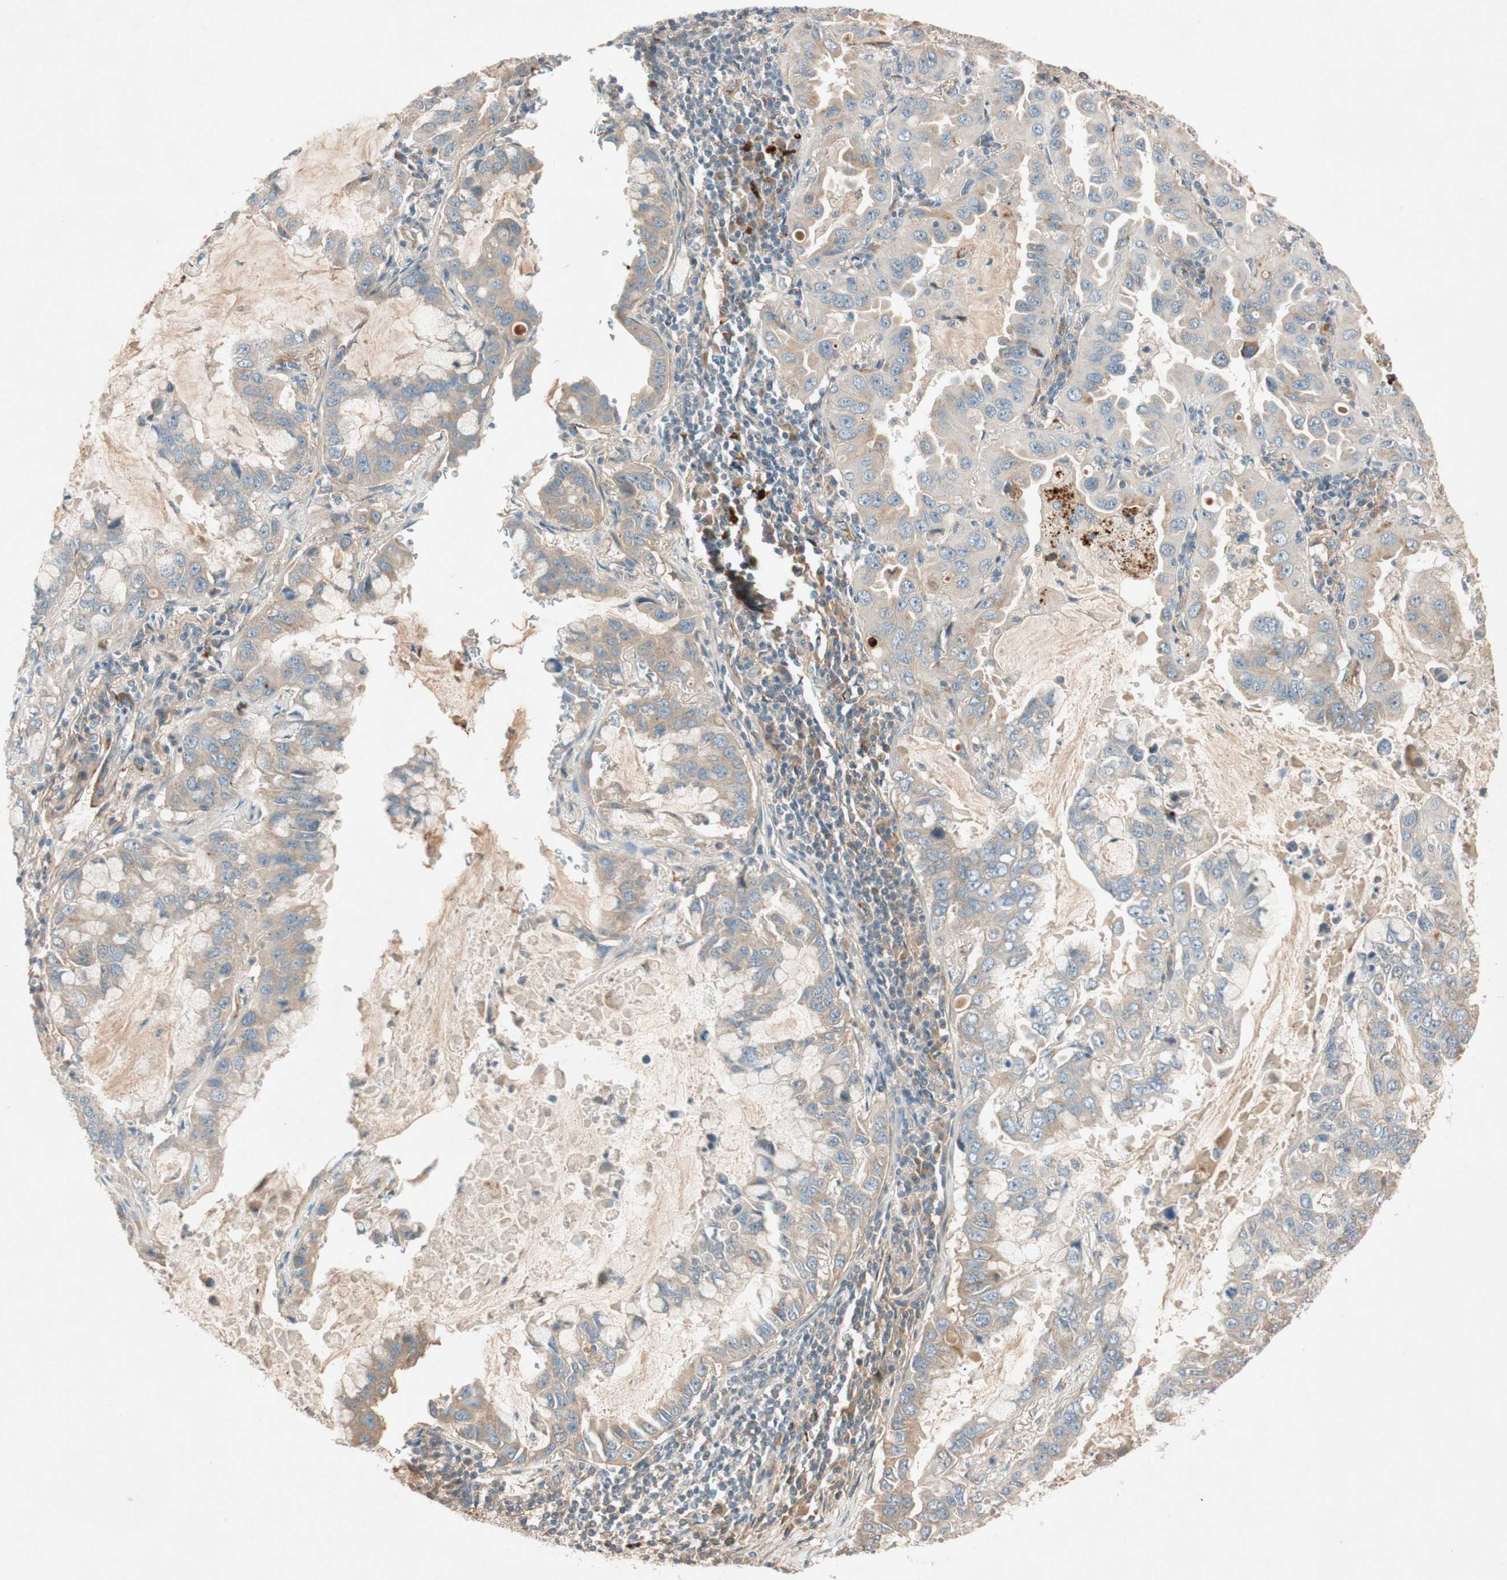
{"staining": {"intensity": "weak", "quantity": "<25%", "location": "cytoplasmic/membranous"}, "tissue": "lung cancer", "cell_type": "Tumor cells", "image_type": "cancer", "snomed": [{"axis": "morphology", "description": "Adenocarcinoma, NOS"}, {"axis": "topography", "description": "Lung"}], "caption": "Tumor cells show no significant protein expression in lung cancer (adenocarcinoma).", "gene": "EPHA6", "patient": {"sex": "male", "age": 64}}